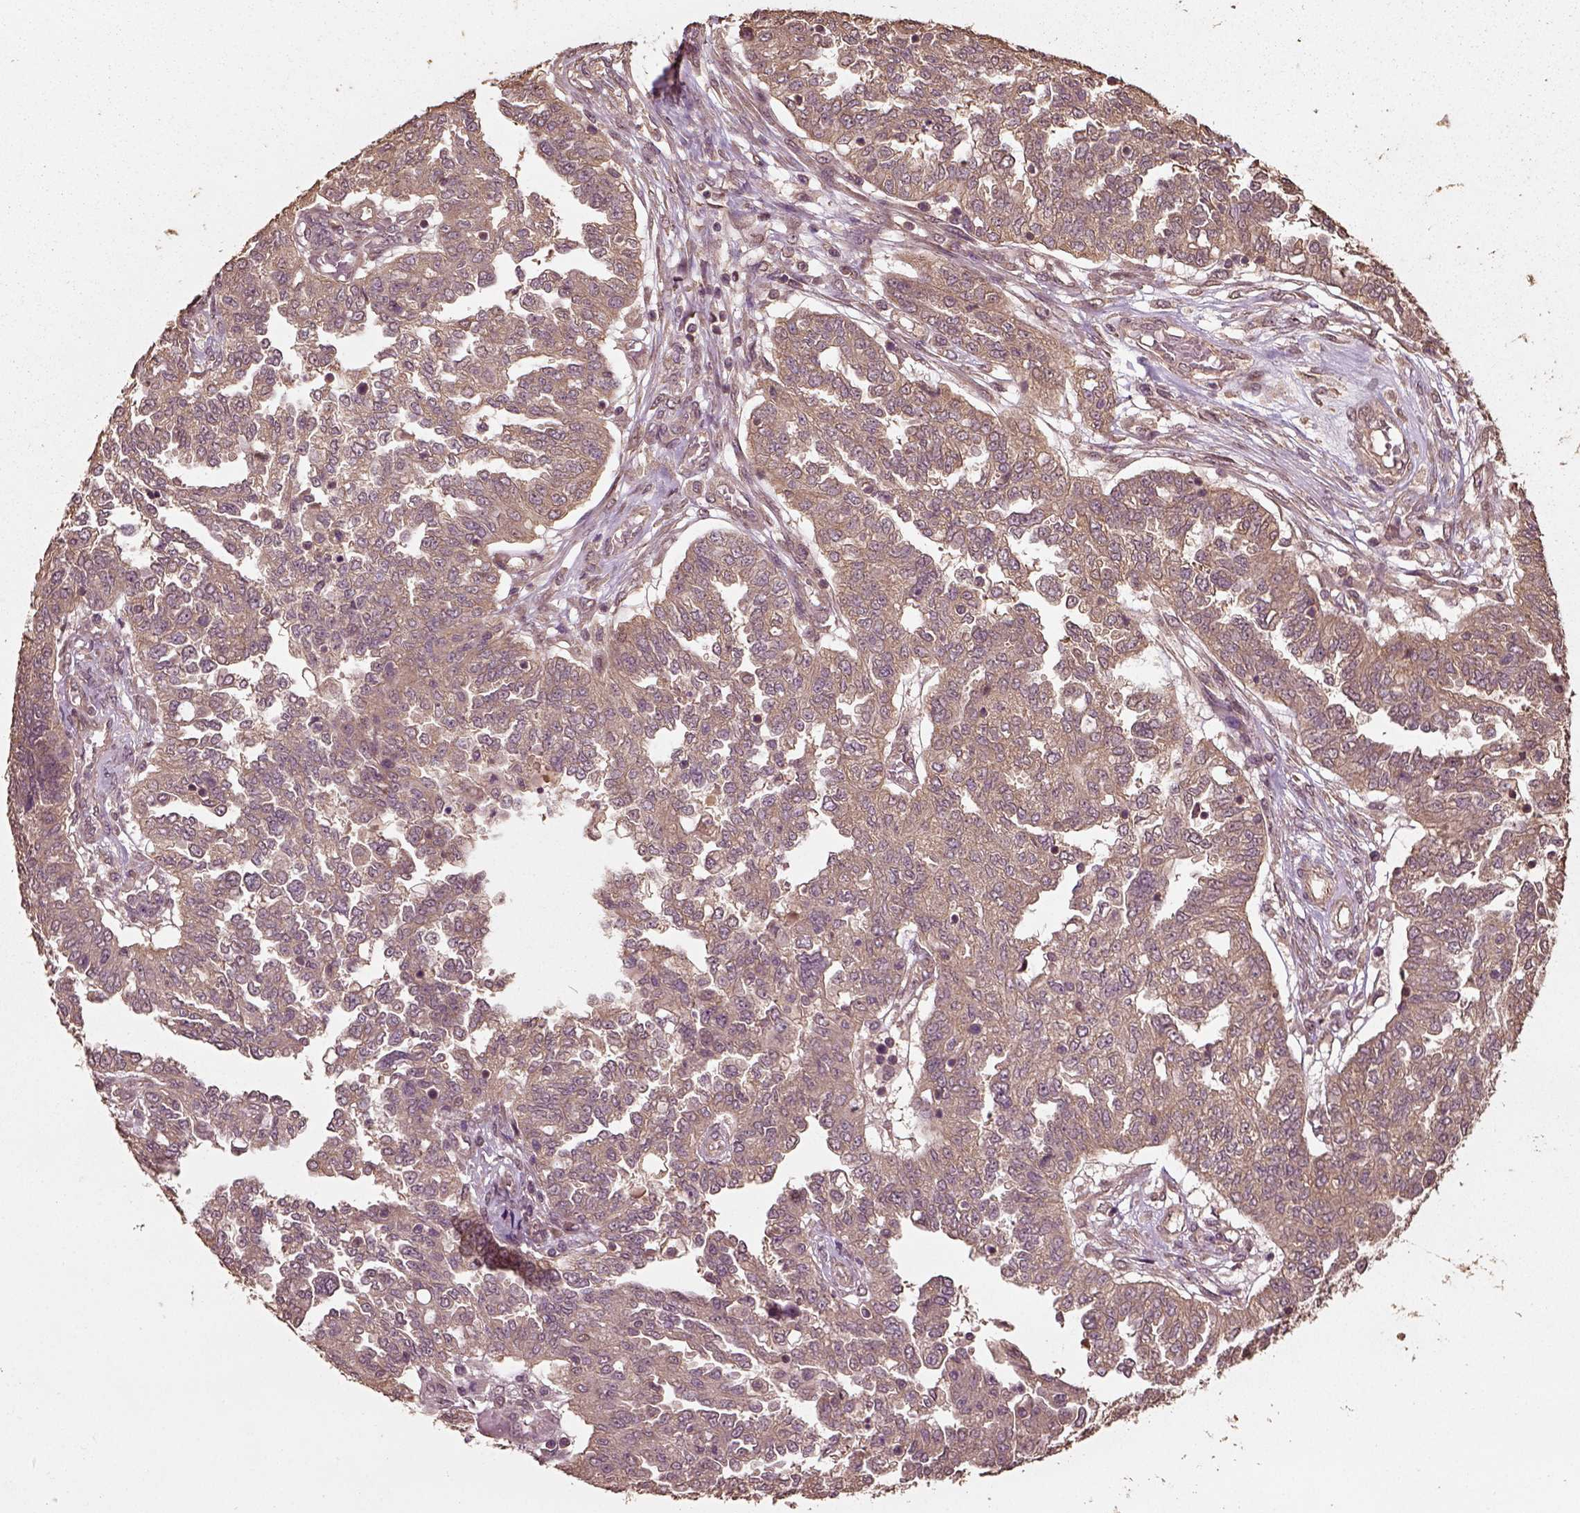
{"staining": {"intensity": "weak", "quantity": ">75%", "location": "cytoplasmic/membranous"}, "tissue": "ovarian cancer", "cell_type": "Tumor cells", "image_type": "cancer", "snomed": [{"axis": "morphology", "description": "Cystadenocarcinoma, serous, NOS"}, {"axis": "topography", "description": "Ovary"}], "caption": "A high-resolution histopathology image shows immunohistochemistry (IHC) staining of ovarian cancer, which reveals weak cytoplasmic/membranous expression in approximately >75% of tumor cells.", "gene": "ERV3-1", "patient": {"sex": "female", "age": 67}}